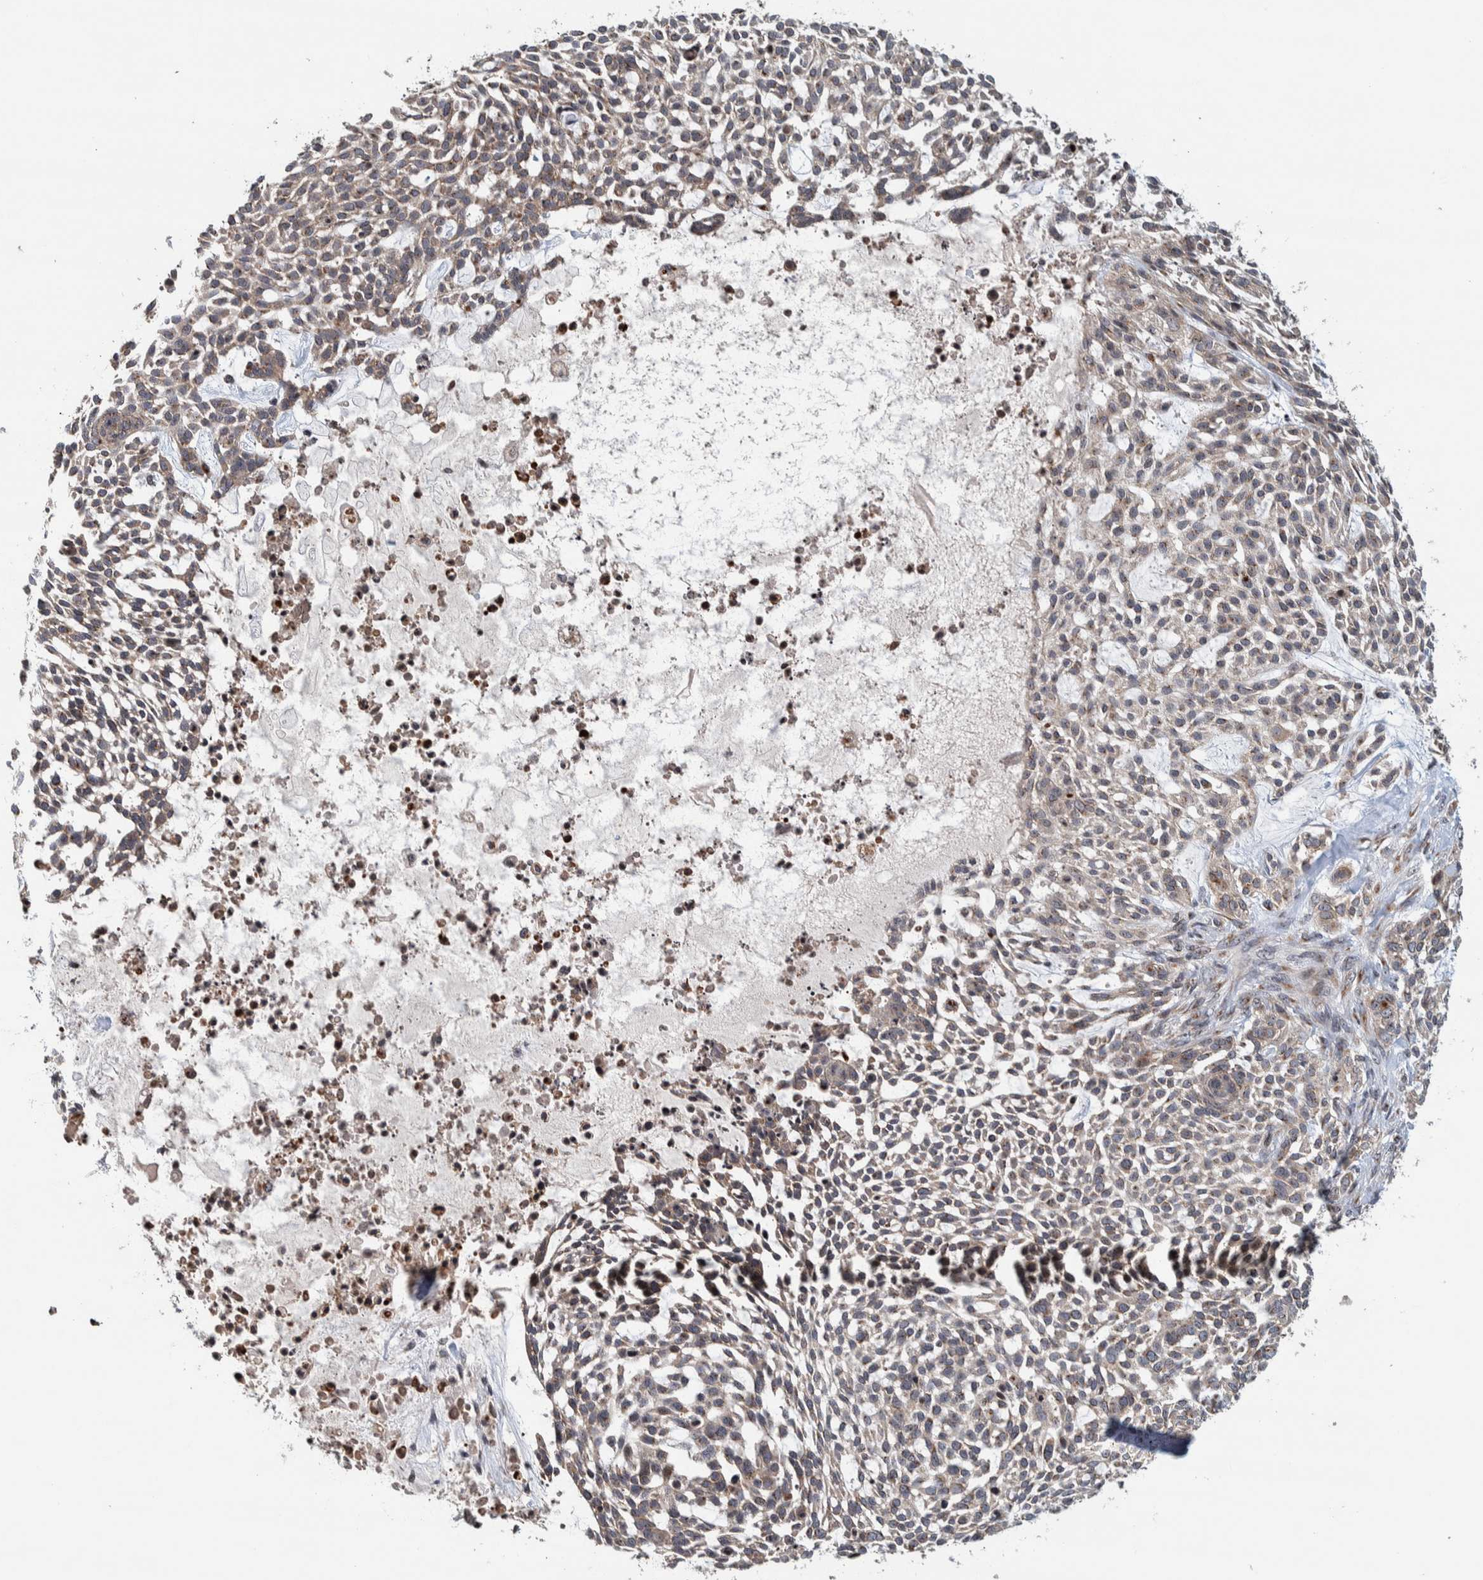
{"staining": {"intensity": "weak", "quantity": ">75%", "location": "cytoplasmic/membranous,nuclear"}, "tissue": "skin cancer", "cell_type": "Tumor cells", "image_type": "cancer", "snomed": [{"axis": "morphology", "description": "Basal cell carcinoma"}, {"axis": "topography", "description": "Skin"}], "caption": "Skin cancer (basal cell carcinoma) tissue exhibits weak cytoplasmic/membranous and nuclear staining in about >75% of tumor cells, visualized by immunohistochemistry. (Brightfield microscopy of DAB IHC at high magnification).", "gene": "CCDC182", "patient": {"sex": "female", "age": 64}}